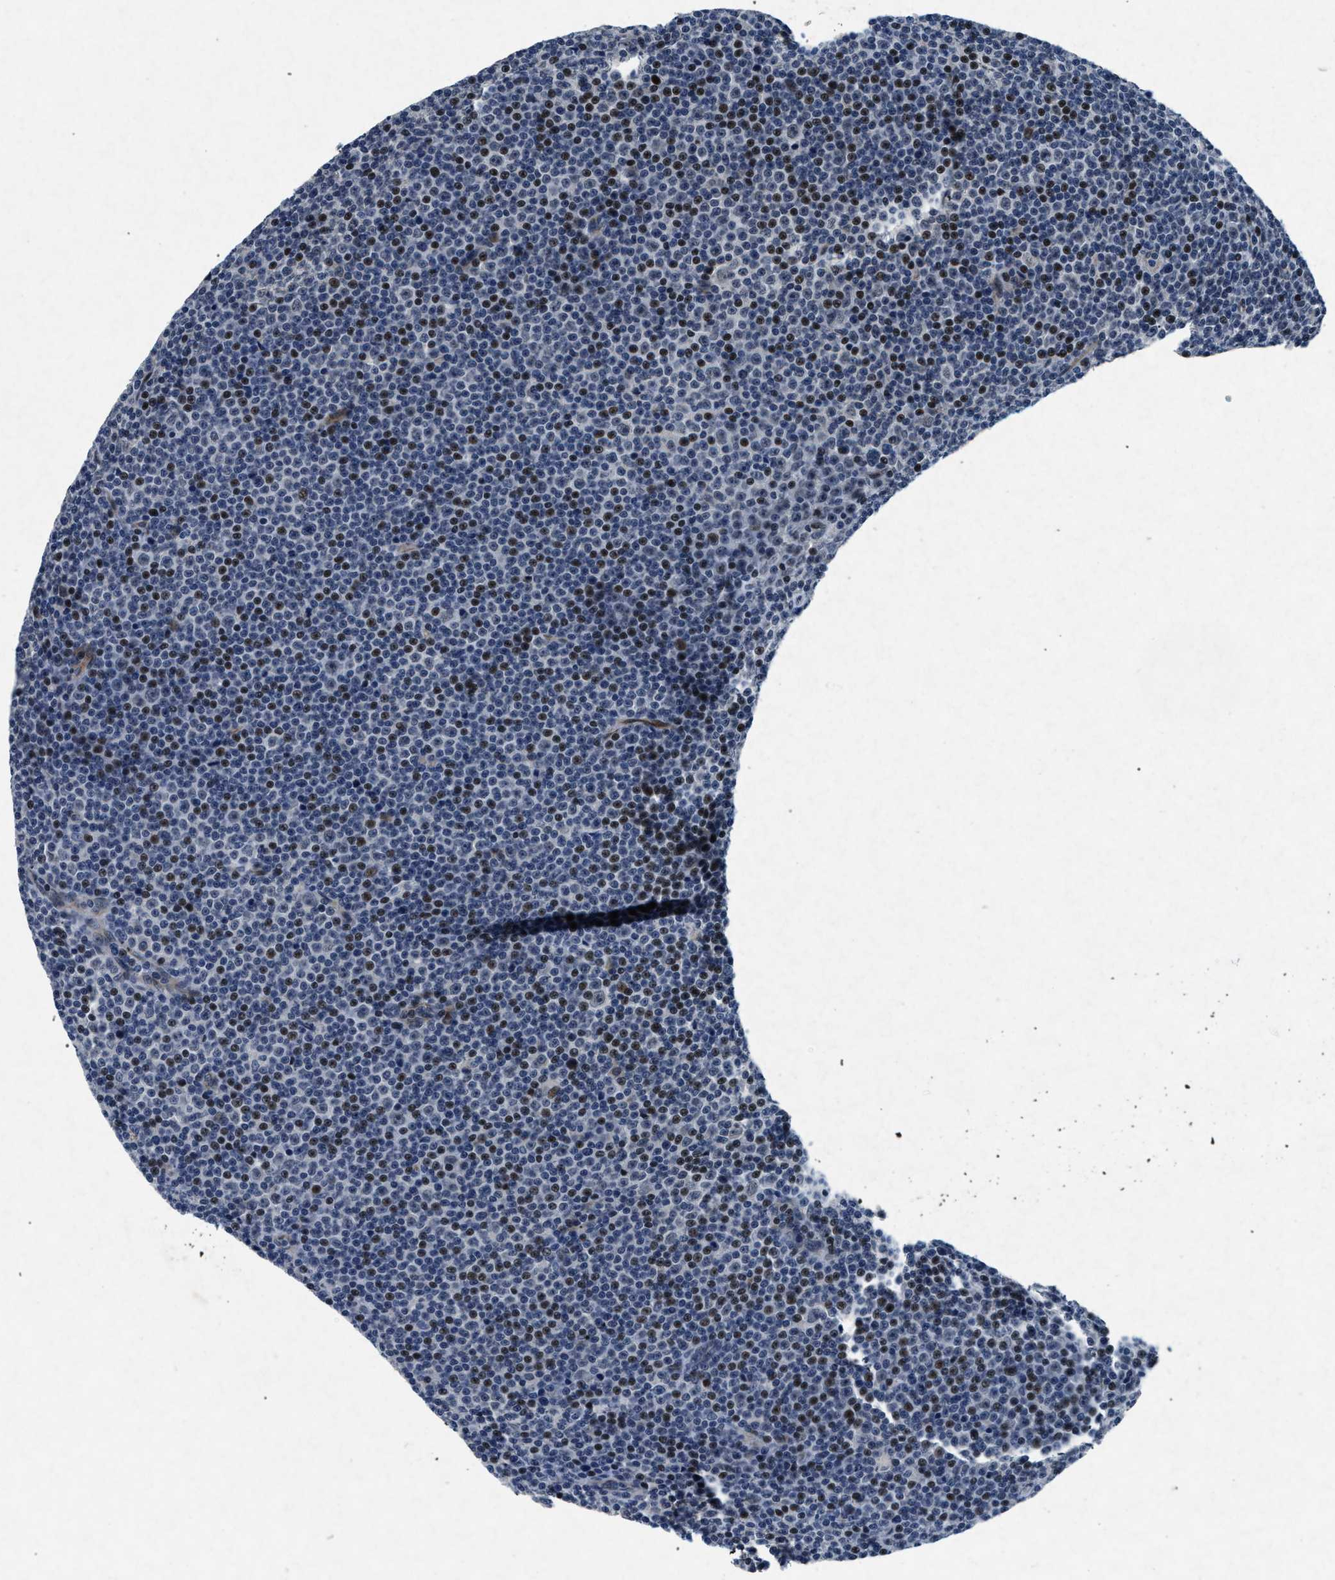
{"staining": {"intensity": "negative", "quantity": "none", "location": "none"}, "tissue": "lymphoma", "cell_type": "Tumor cells", "image_type": "cancer", "snomed": [{"axis": "morphology", "description": "Malignant lymphoma, non-Hodgkin's type, Low grade"}, {"axis": "topography", "description": "Lymph node"}], "caption": "Tumor cells are negative for brown protein staining in lymphoma. (Immunohistochemistry, brightfield microscopy, high magnification).", "gene": "PHLDA1", "patient": {"sex": "female", "age": 67}}